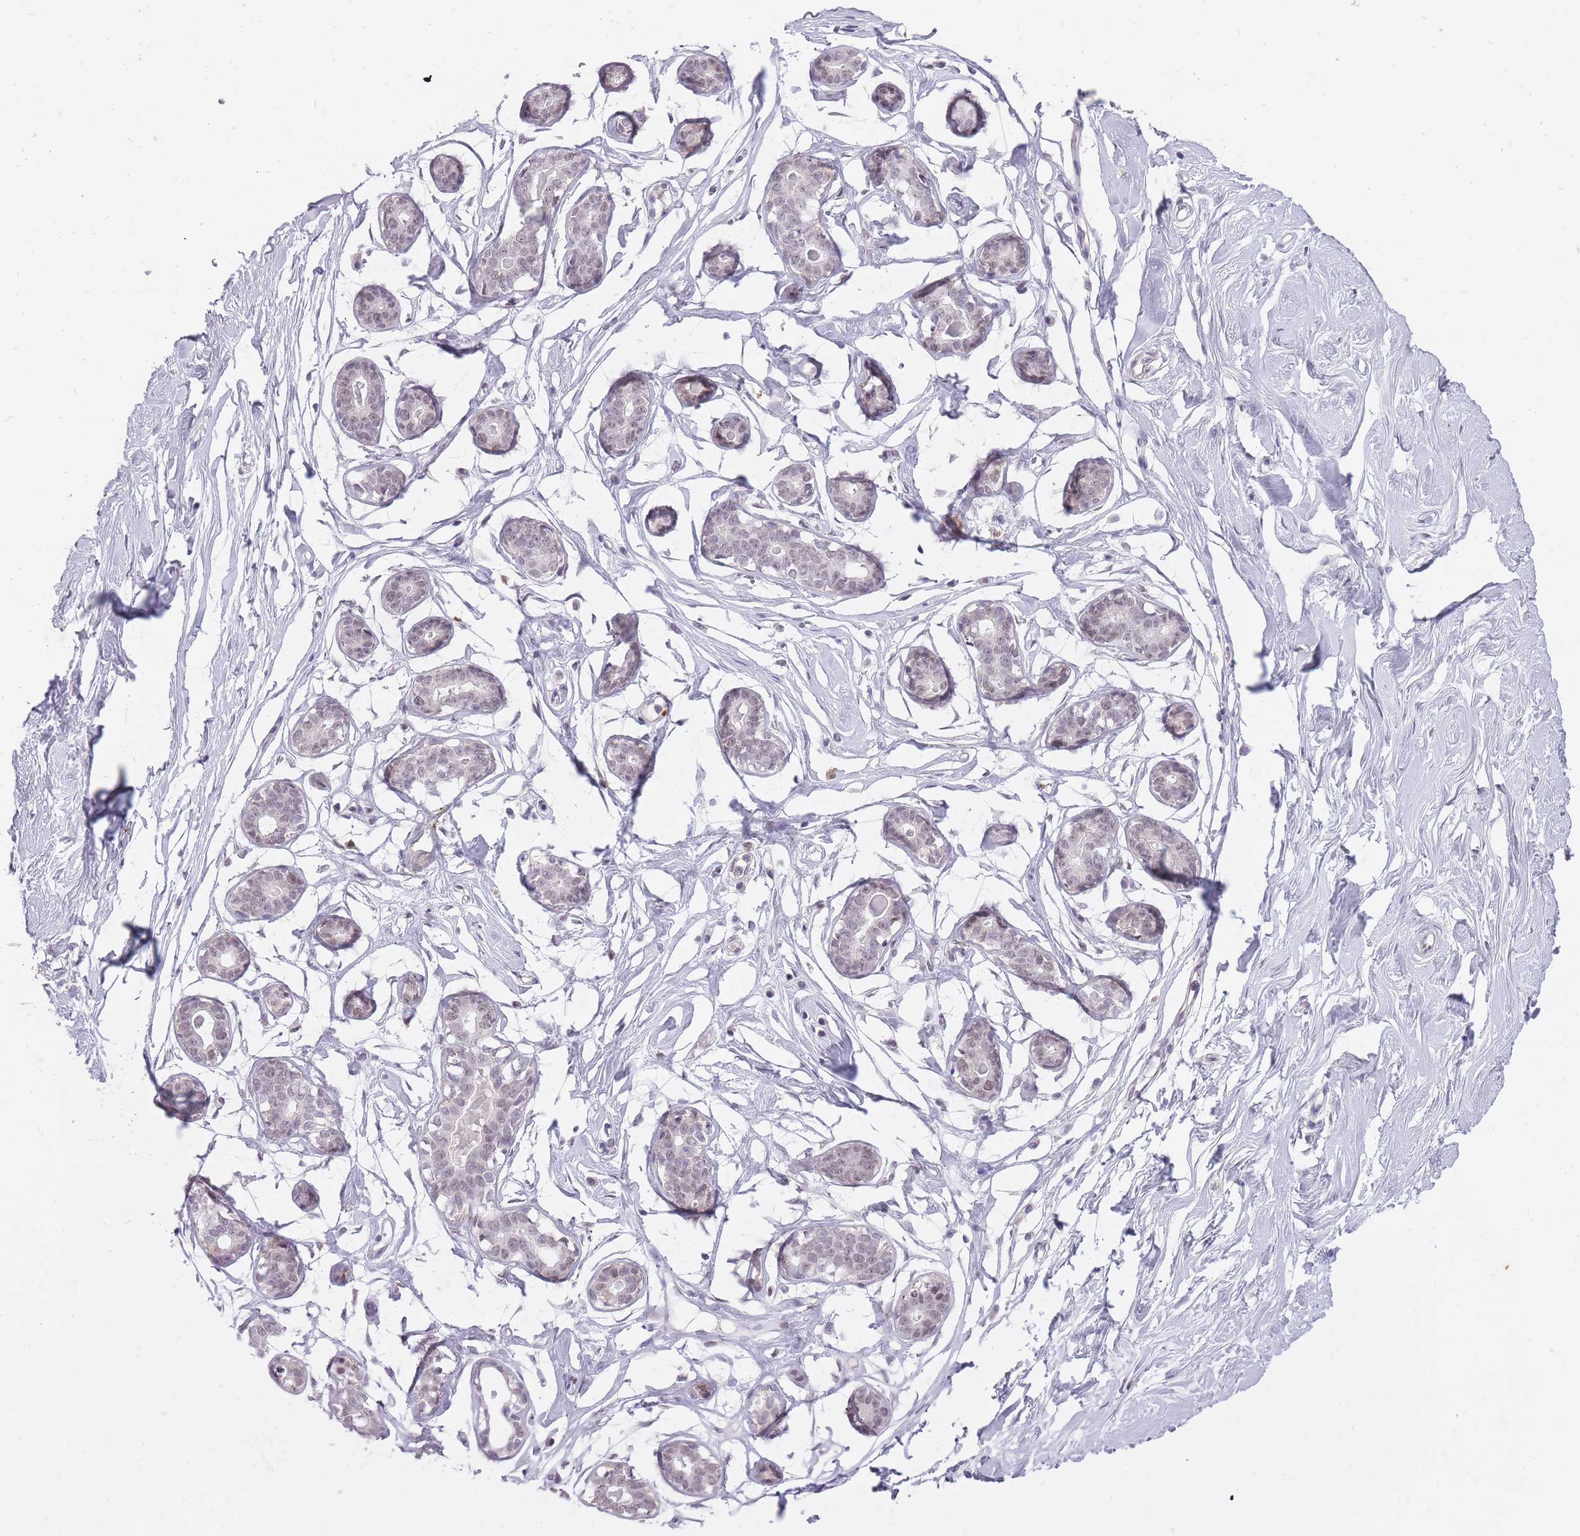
{"staining": {"intensity": "negative", "quantity": "none", "location": "none"}, "tissue": "breast", "cell_type": "Adipocytes", "image_type": "normal", "snomed": [{"axis": "morphology", "description": "Normal tissue, NOS"}, {"axis": "morphology", "description": "Adenoma, NOS"}, {"axis": "topography", "description": "Breast"}], "caption": "IHC micrograph of normal breast stained for a protein (brown), which exhibits no staining in adipocytes.", "gene": "TIGD1", "patient": {"sex": "female", "age": 23}}